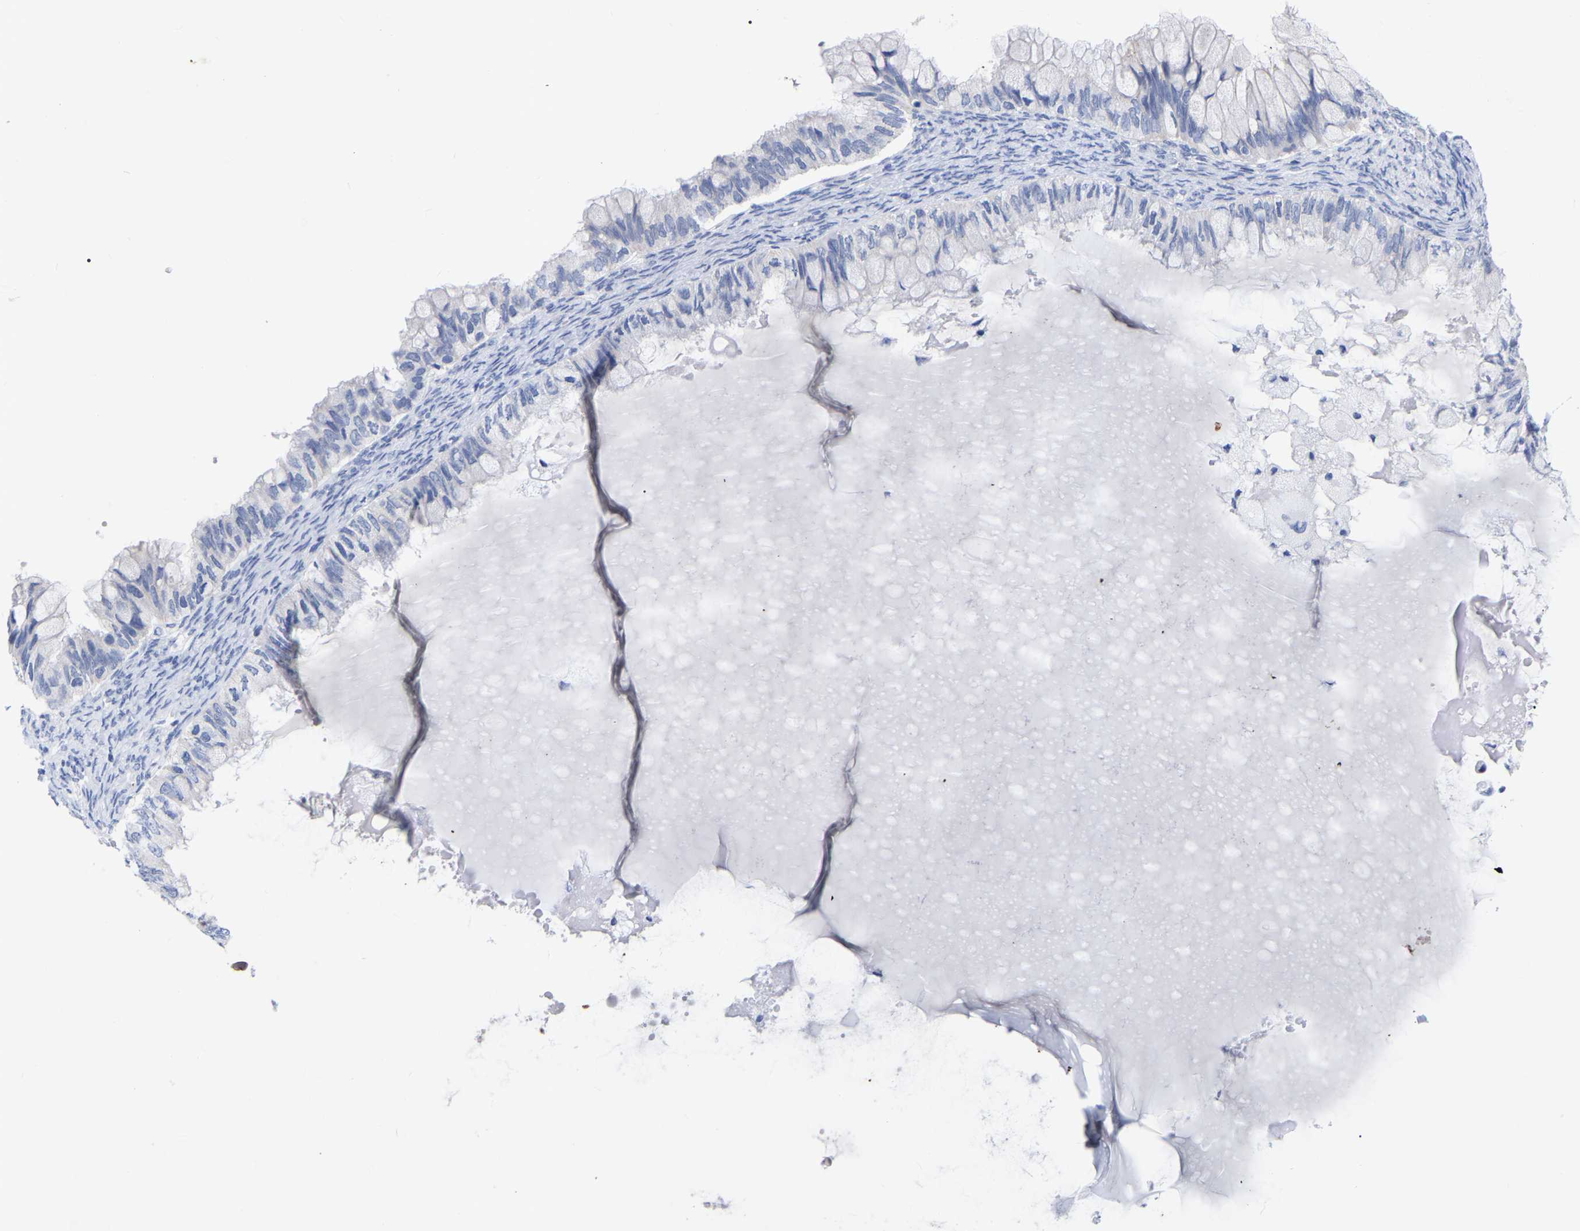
{"staining": {"intensity": "negative", "quantity": "none", "location": "none"}, "tissue": "ovarian cancer", "cell_type": "Tumor cells", "image_type": "cancer", "snomed": [{"axis": "morphology", "description": "Cystadenocarcinoma, mucinous, NOS"}, {"axis": "topography", "description": "Ovary"}], "caption": "A histopathology image of human ovarian cancer (mucinous cystadenocarcinoma) is negative for staining in tumor cells.", "gene": "ZNF629", "patient": {"sex": "female", "age": 80}}